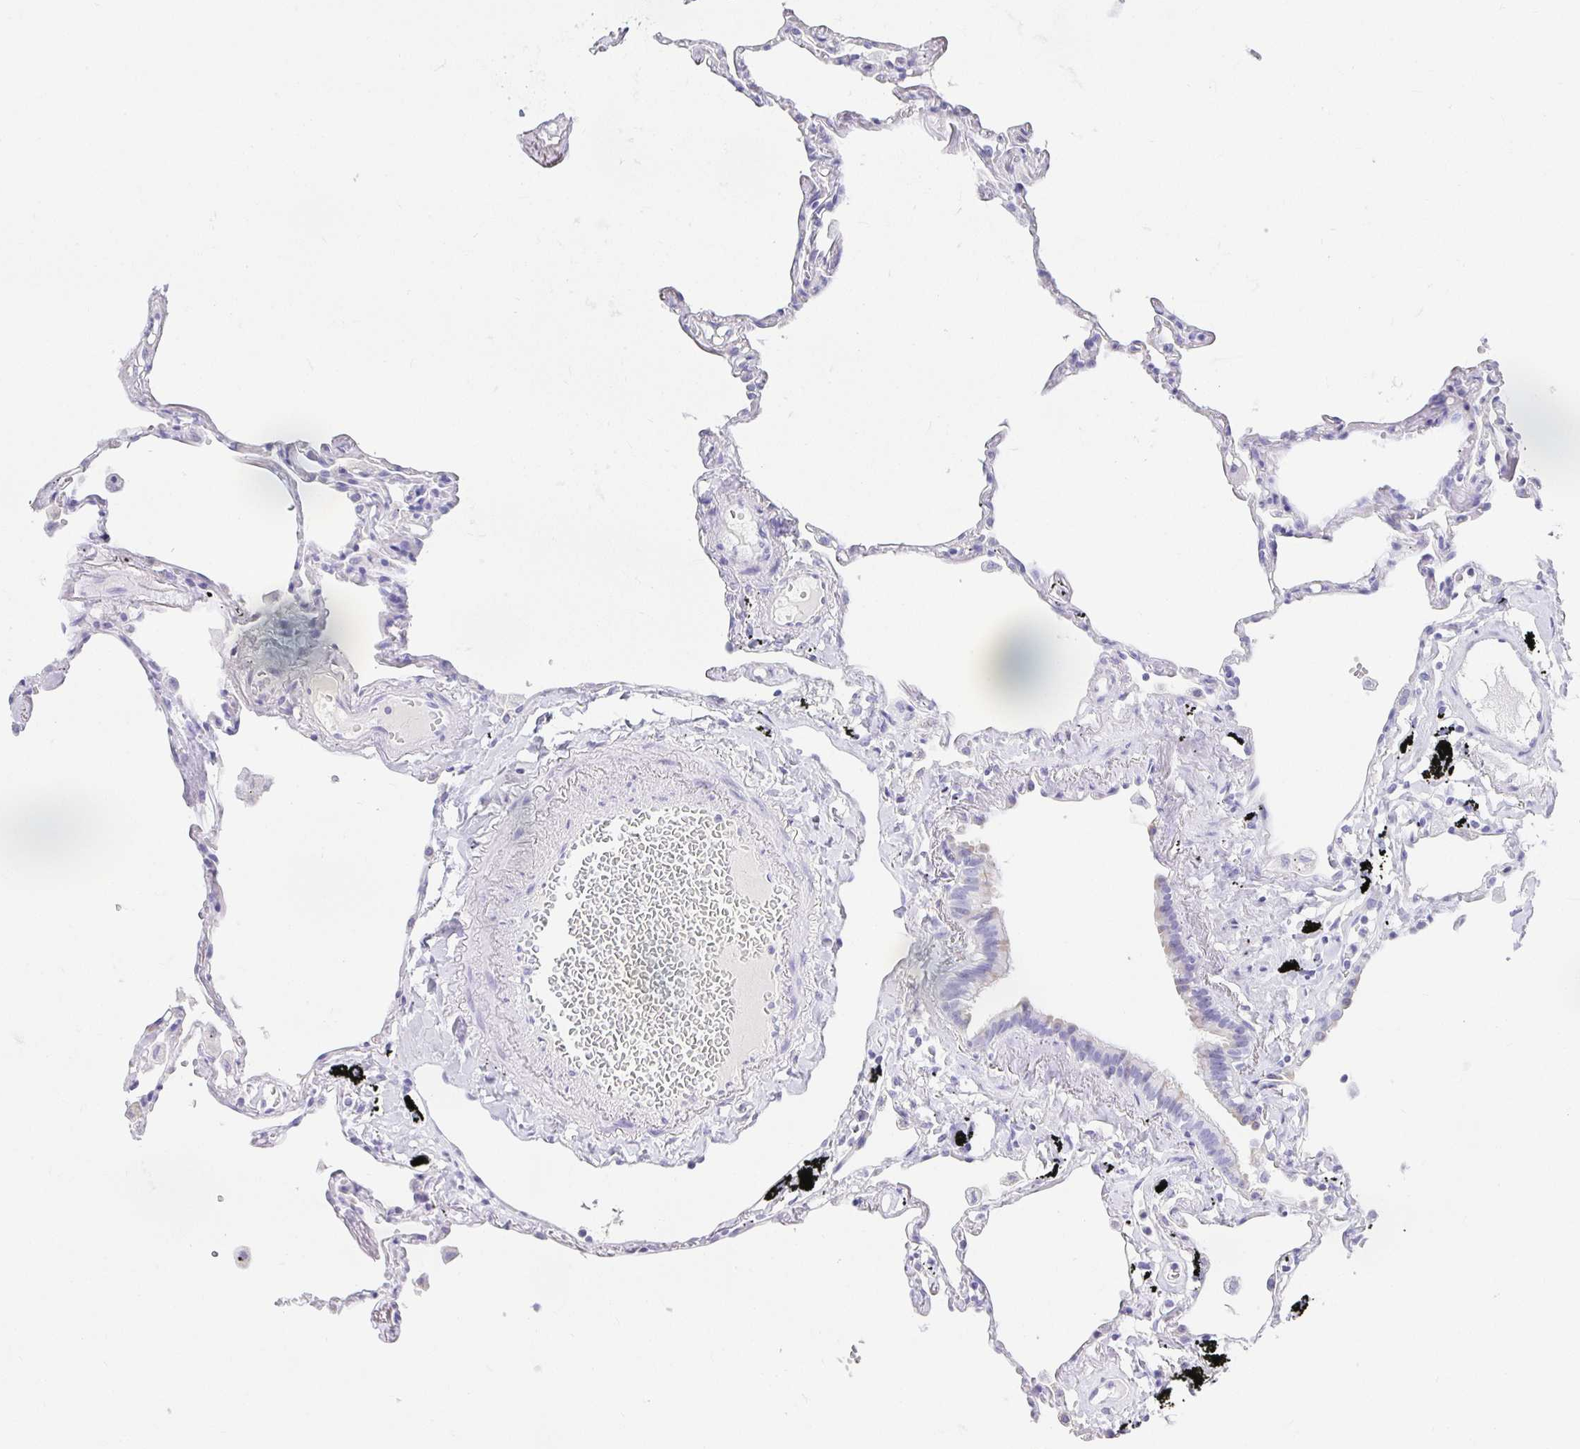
{"staining": {"intensity": "negative", "quantity": "none", "location": "none"}, "tissue": "lung", "cell_type": "Alveolar cells", "image_type": "normal", "snomed": [{"axis": "morphology", "description": "Normal tissue, NOS"}, {"axis": "topography", "description": "Lung"}], "caption": "IHC histopathology image of unremarkable human lung stained for a protein (brown), which displays no positivity in alveolar cells.", "gene": "CHAT", "patient": {"sex": "female", "age": 67}}